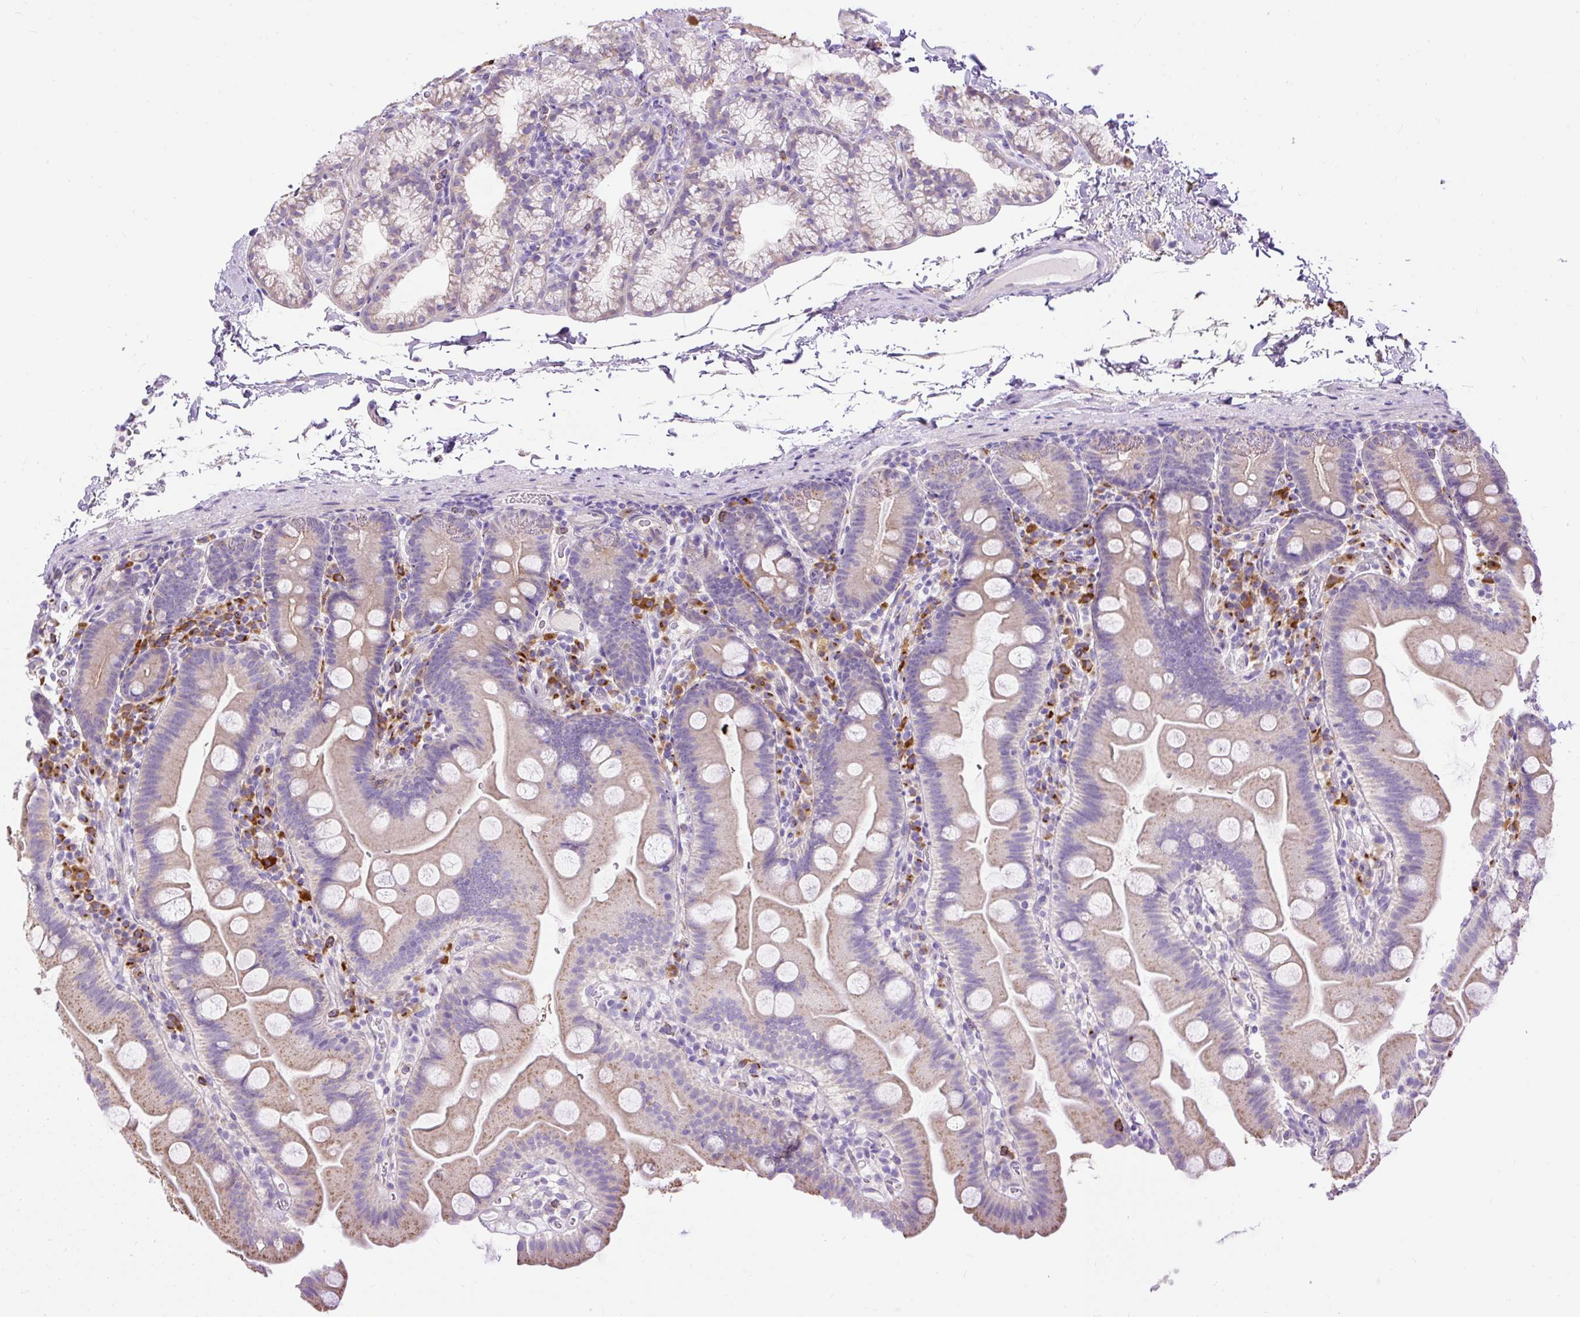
{"staining": {"intensity": "weak", "quantity": "25%-75%", "location": "cytoplasmic/membranous"}, "tissue": "small intestine", "cell_type": "Glandular cells", "image_type": "normal", "snomed": [{"axis": "morphology", "description": "Normal tissue, NOS"}, {"axis": "topography", "description": "Small intestine"}], "caption": "About 25%-75% of glandular cells in benign human small intestine reveal weak cytoplasmic/membranous protein staining as visualized by brown immunohistochemical staining.", "gene": "CFAP47", "patient": {"sex": "female", "age": 68}}